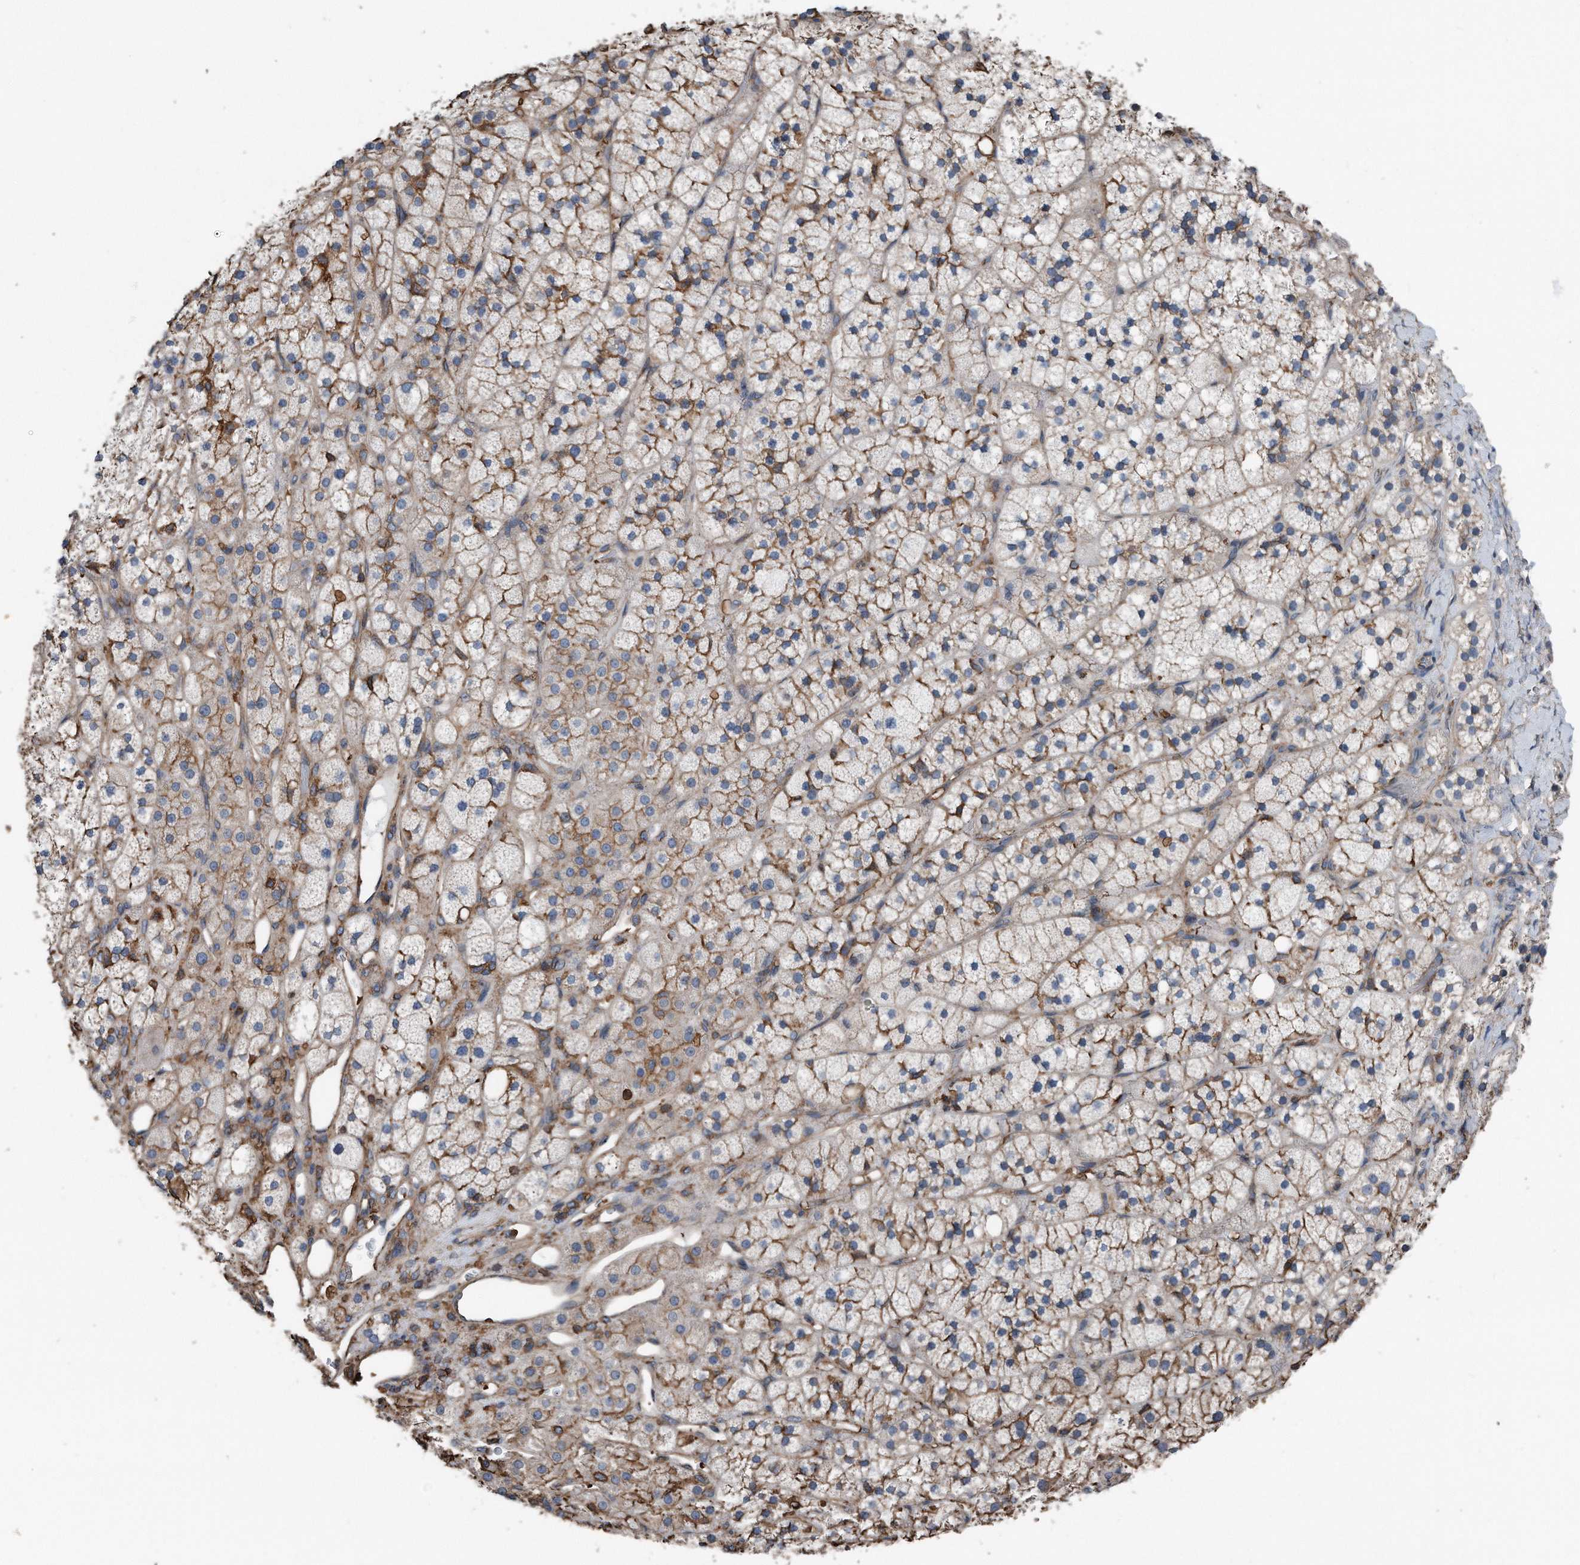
{"staining": {"intensity": "moderate", "quantity": ">75%", "location": "cytoplasmic/membranous"}, "tissue": "adrenal gland", "cell_type": "Glandular cells", "image_type": "normal", "snomed": [{"axis": "morphology", "description": "Normal tissue, NOS"}, {"axis": "topography", "description": "Adrenal gland"}], "caption": "Immunohistochemical staining of benign adrenal gland displays >75% levels of moderate cytoplasmic/membranous protein positivity in approximately >75% of glandular cells. Immunohistochemistry stains the protein in brown and the nuclei are stained blue.", "gene": "RSPO3", "patient": {"sex": "male", "age": 61}}